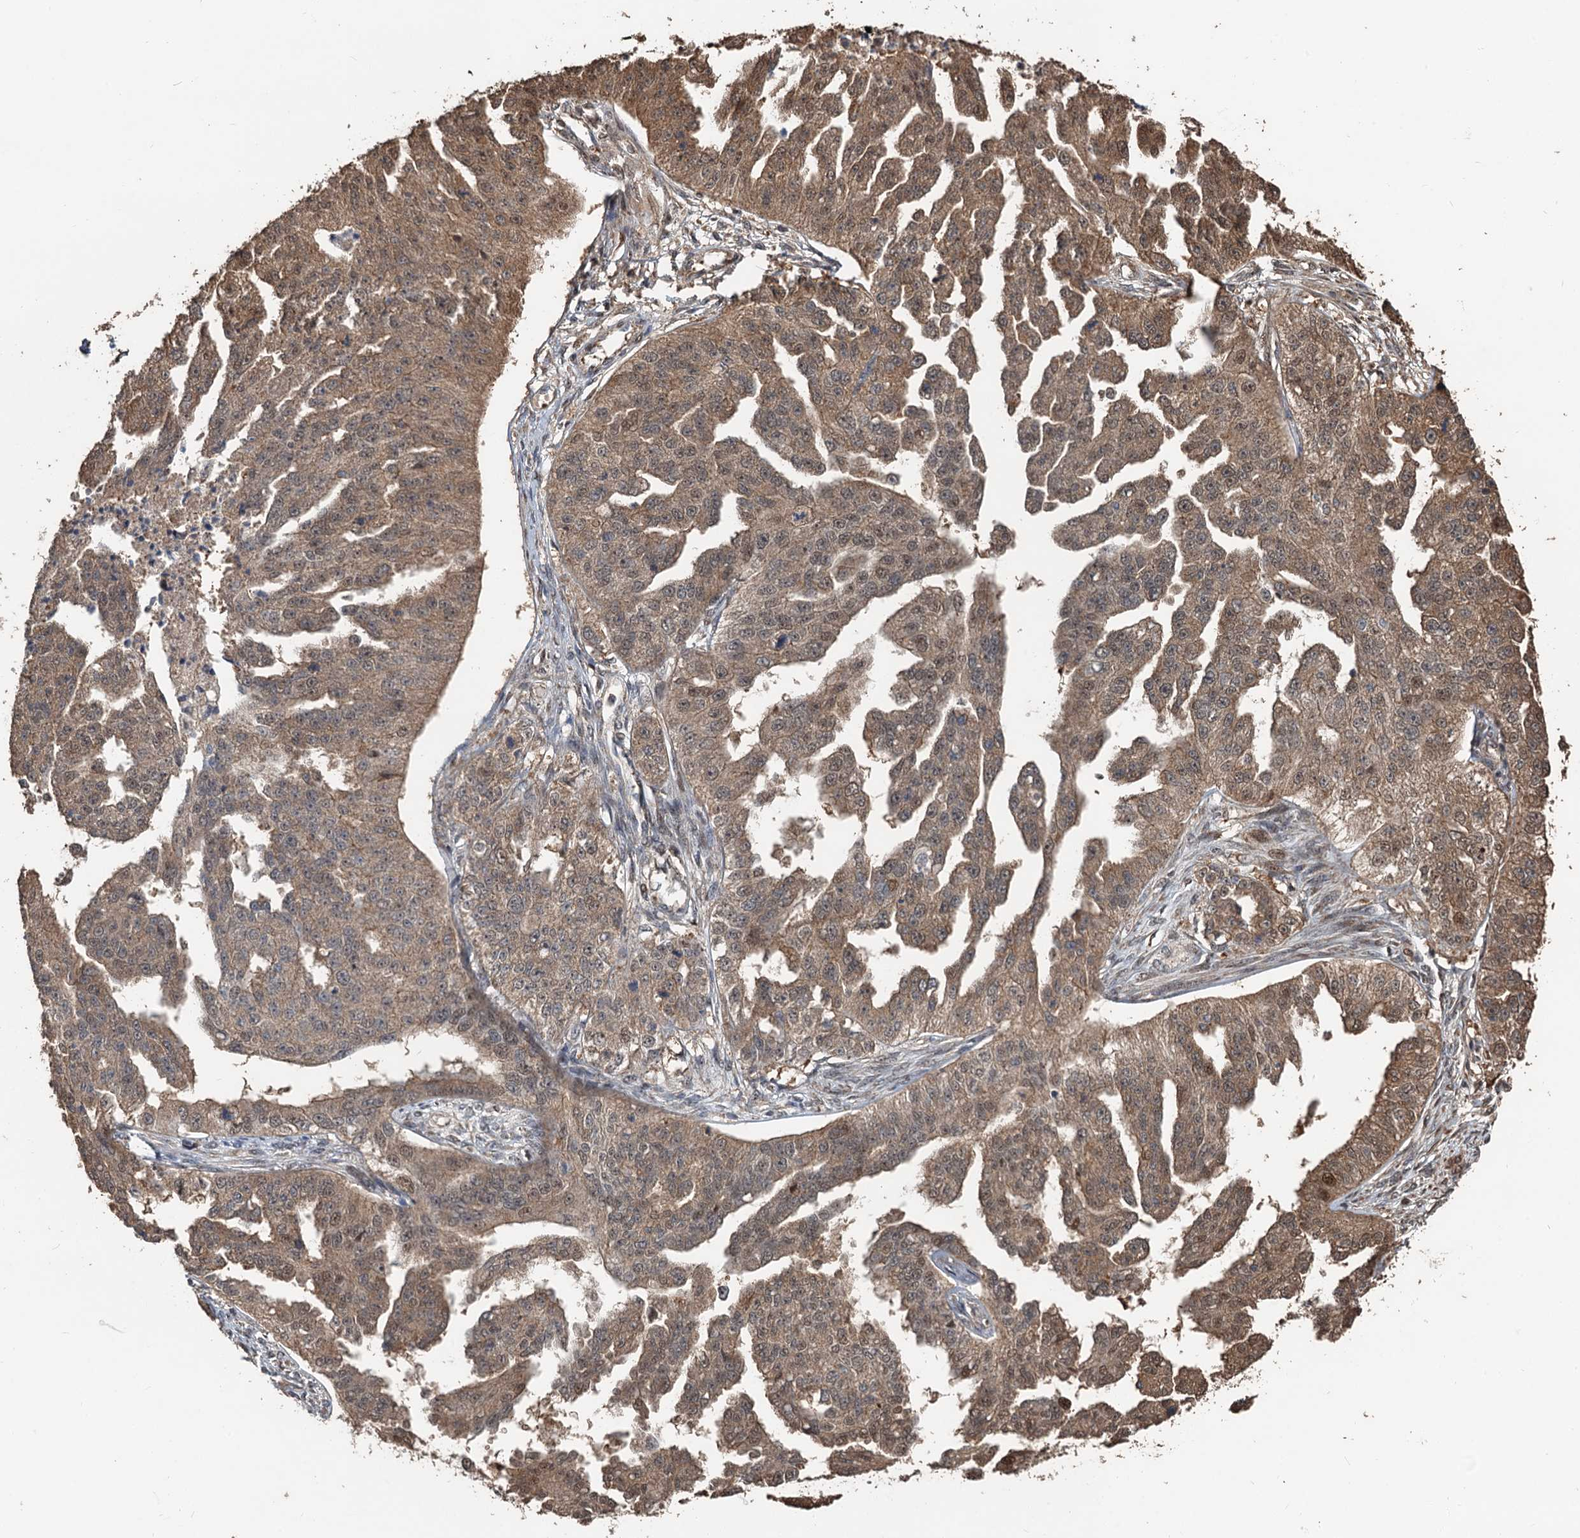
{"staining": {"intensity": "moderate", "quantity": ">75%", "location": "cytoplasmic/membranous,nuclear"}, "tissue": "ovarian cancer", "cell_type": "Tumor cells", "image_type": "cancer", "snomed": [{"axis": "morphology", "description": "Cystadenocarcinoma, serous, NOS"}, {"axis": "topography", "description": "Ovary"}], "caption": "An image of ovarian cancer stained for a protein demonstrates moderate cytoplasmic/membranous and nuclear brown staining in tumor cells. (DAB IHC with brightfield microscopy, high magnification).", "gene": "DEXI", "patient": {"sex": "female", "age": 58}}